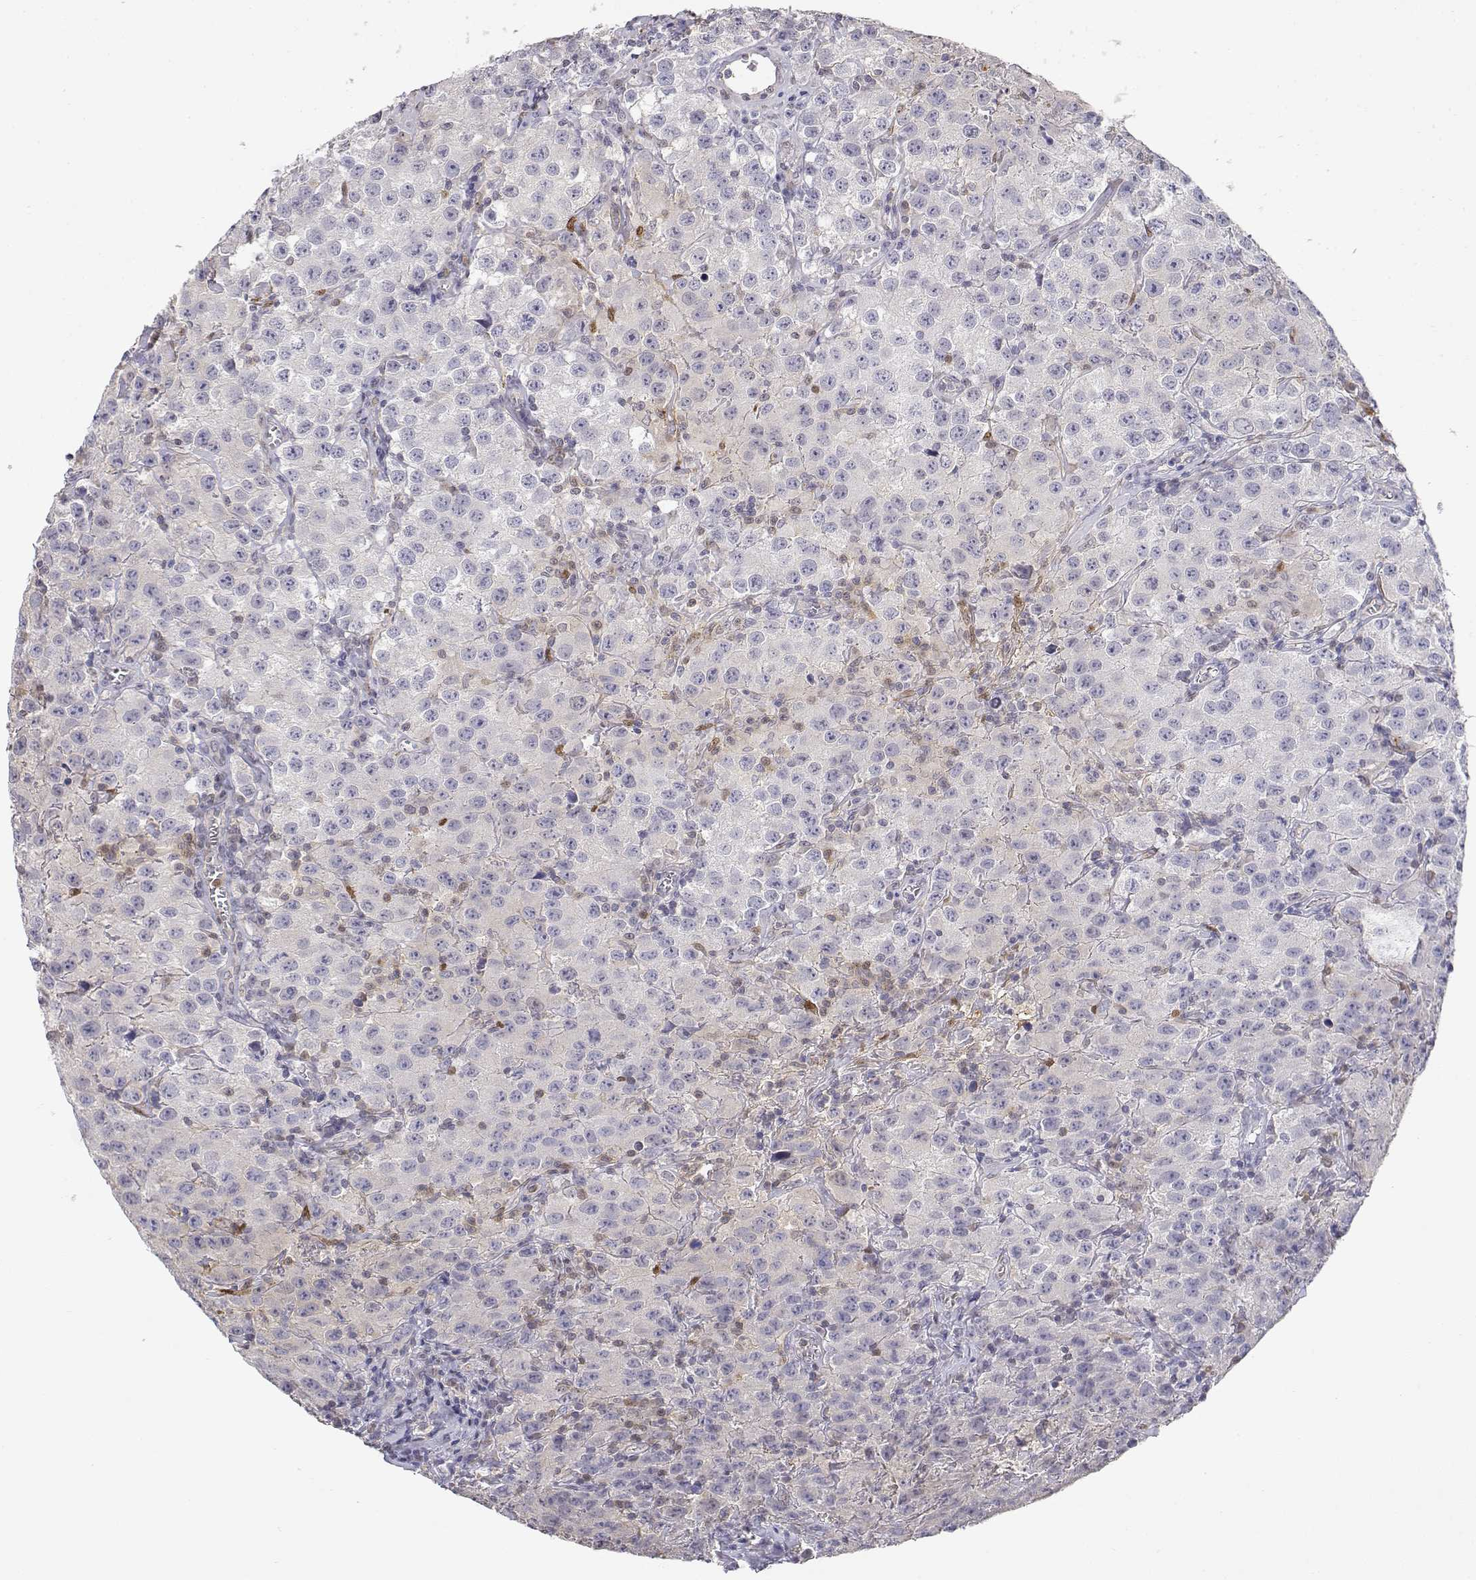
{"staining": {"intensity": "weak", "quantity": "<25%", "location": "cytoplasmic/membranous"}, "tissue": "testis cancer", "cell_type": "Tumor cells", "image_type": "cancer", "snomed": [{"axis": "morphology", "description": "Seminoma, NOS"}, {"axis": "topography", "description": "Testis"}], "caption": "Immunohistochemistry micrograph of seminoma (testis) stained for a protein (brown), which displays no expression in tumor cells.", "gene": "ADA", "patient": {"sex": "male", "age": 52}}